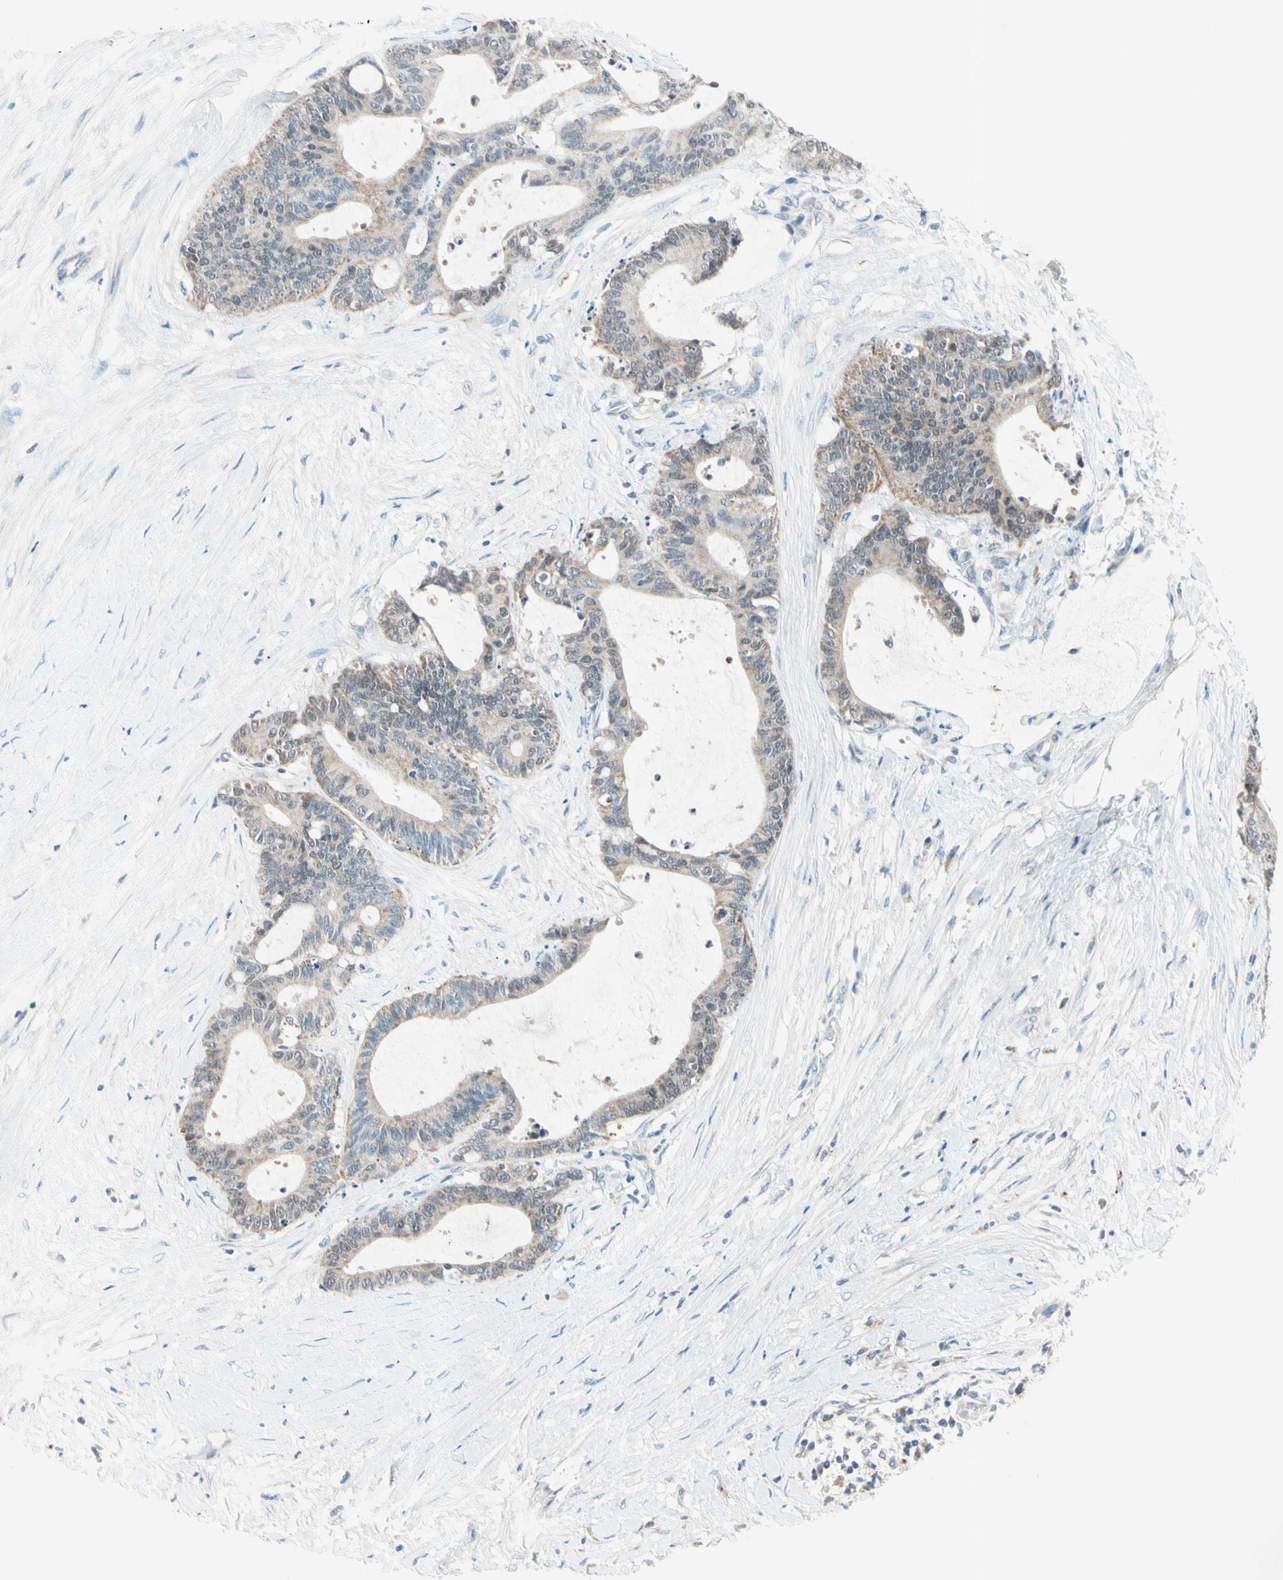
{"staining": {"intensity": "weak", "quantity": "25%-75%", "location": "cytoplasmic/membranous"}, "tissue": "liver cancer", "cell_type": "Tumor cells", "image_type": "cancer", "snomed": [{"axis": "morphology", "description": "Cholangiocarcinoma"}, {"axis": "topography", "description": "Liver"}], "caption": "A micrograph showing weak cytoplasmic/membranous positivity in approximately 25%-75% of tumor cells in liver cancer (cholangiocarcinoma), as visualized by brown immunohistochemical staining.", "gene": "MFF", "patient": {"sex": "female", "age": 73}}